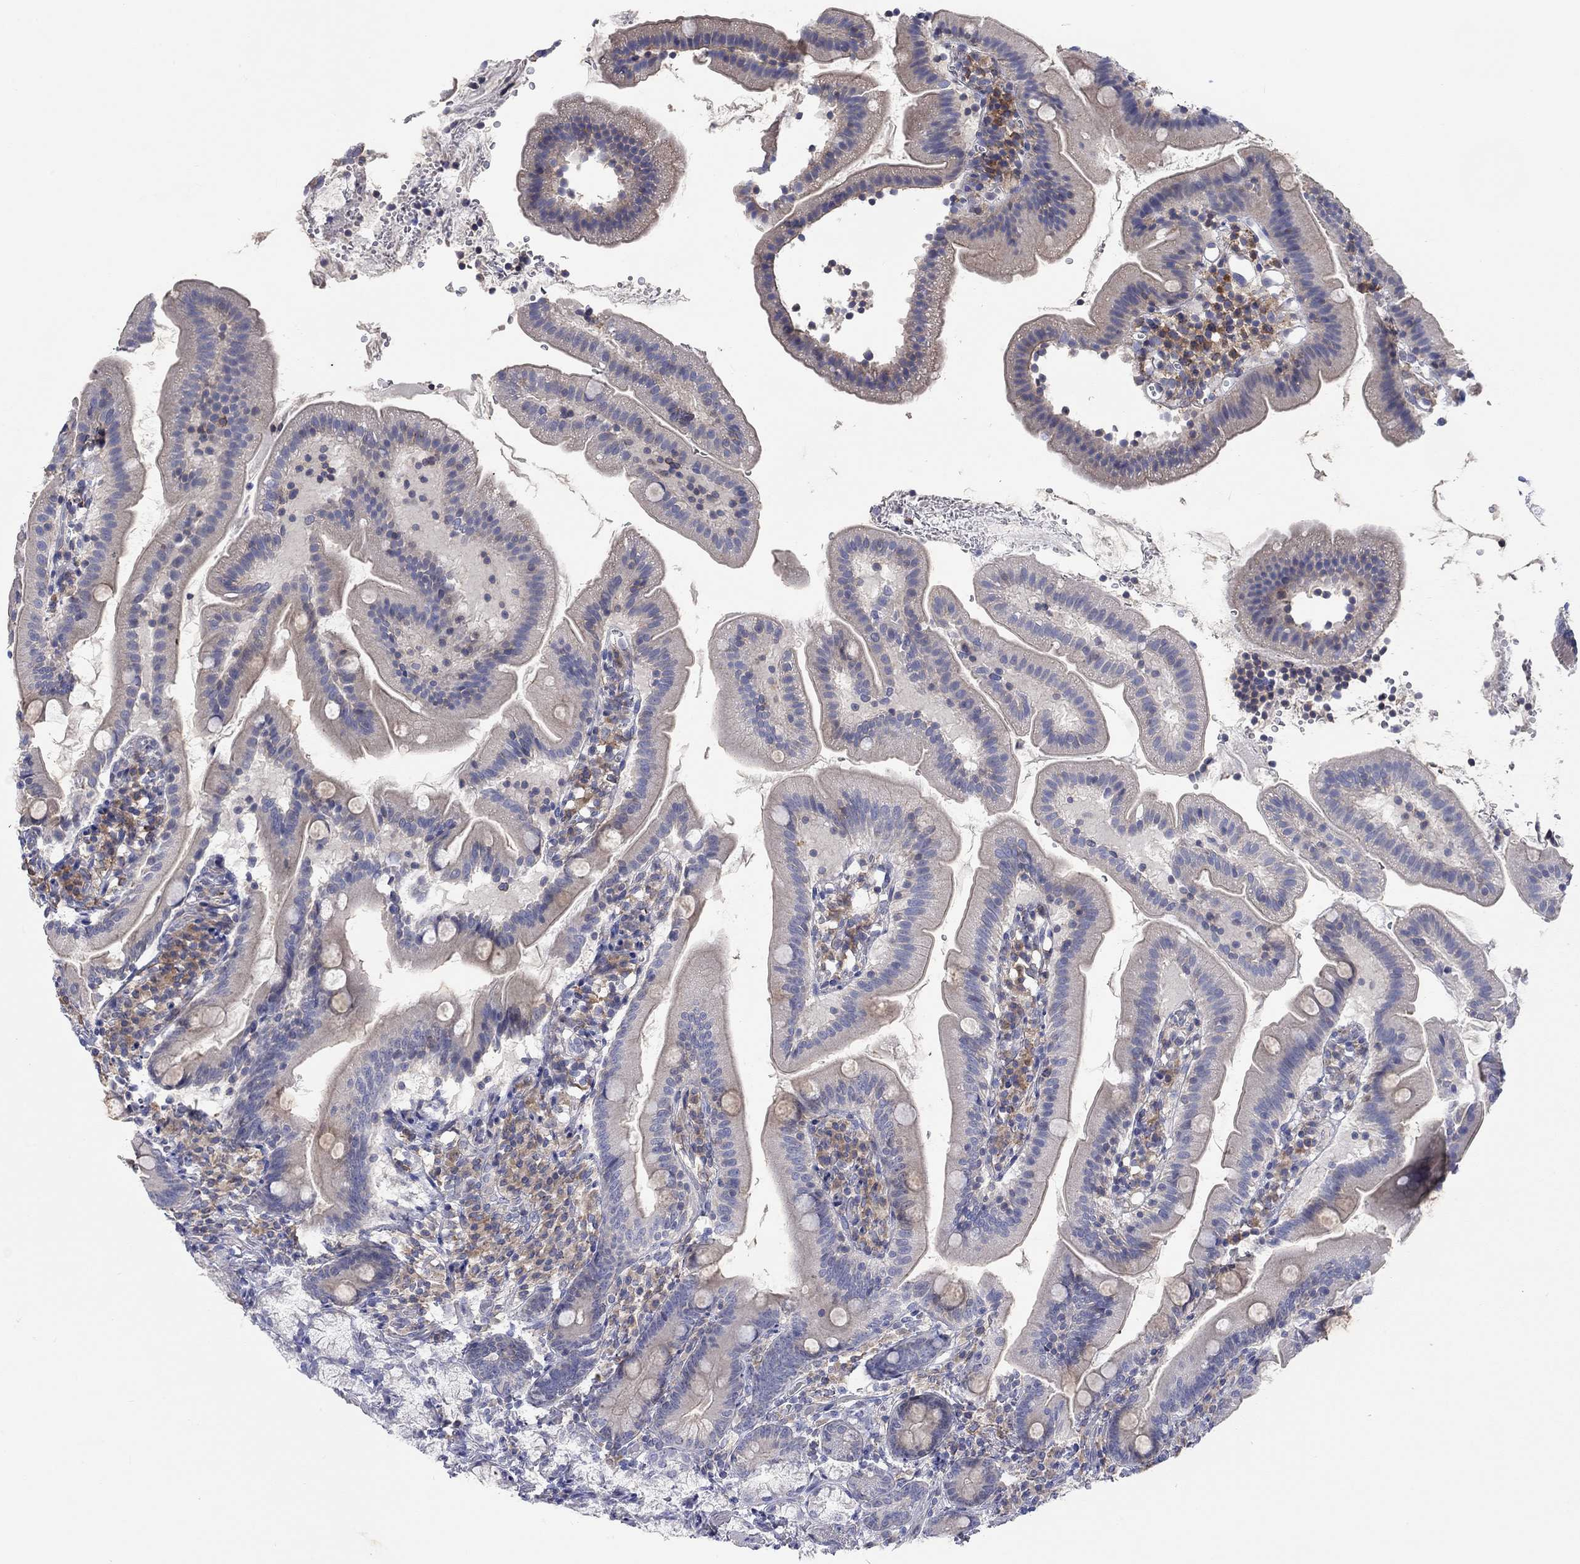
{"staining": {"intensity": "negative", "quantity": "none", "location": "none"}, "tissue": "duodenum", "cell_type": "Glandular cells", "image_type": "normal", "snomed": [{"axis": "morphology", "description": "Normal tissue, NOS"}, {"axis": "topography", "description": "Duodenum"}], "caption": "This is an immunohistochemistry histopathology image of unremarkable human duodenum. There is no positivity in glandular cells.", "gene": "PCDHGA10", "patient": {"sex": "female", "age": 67}}